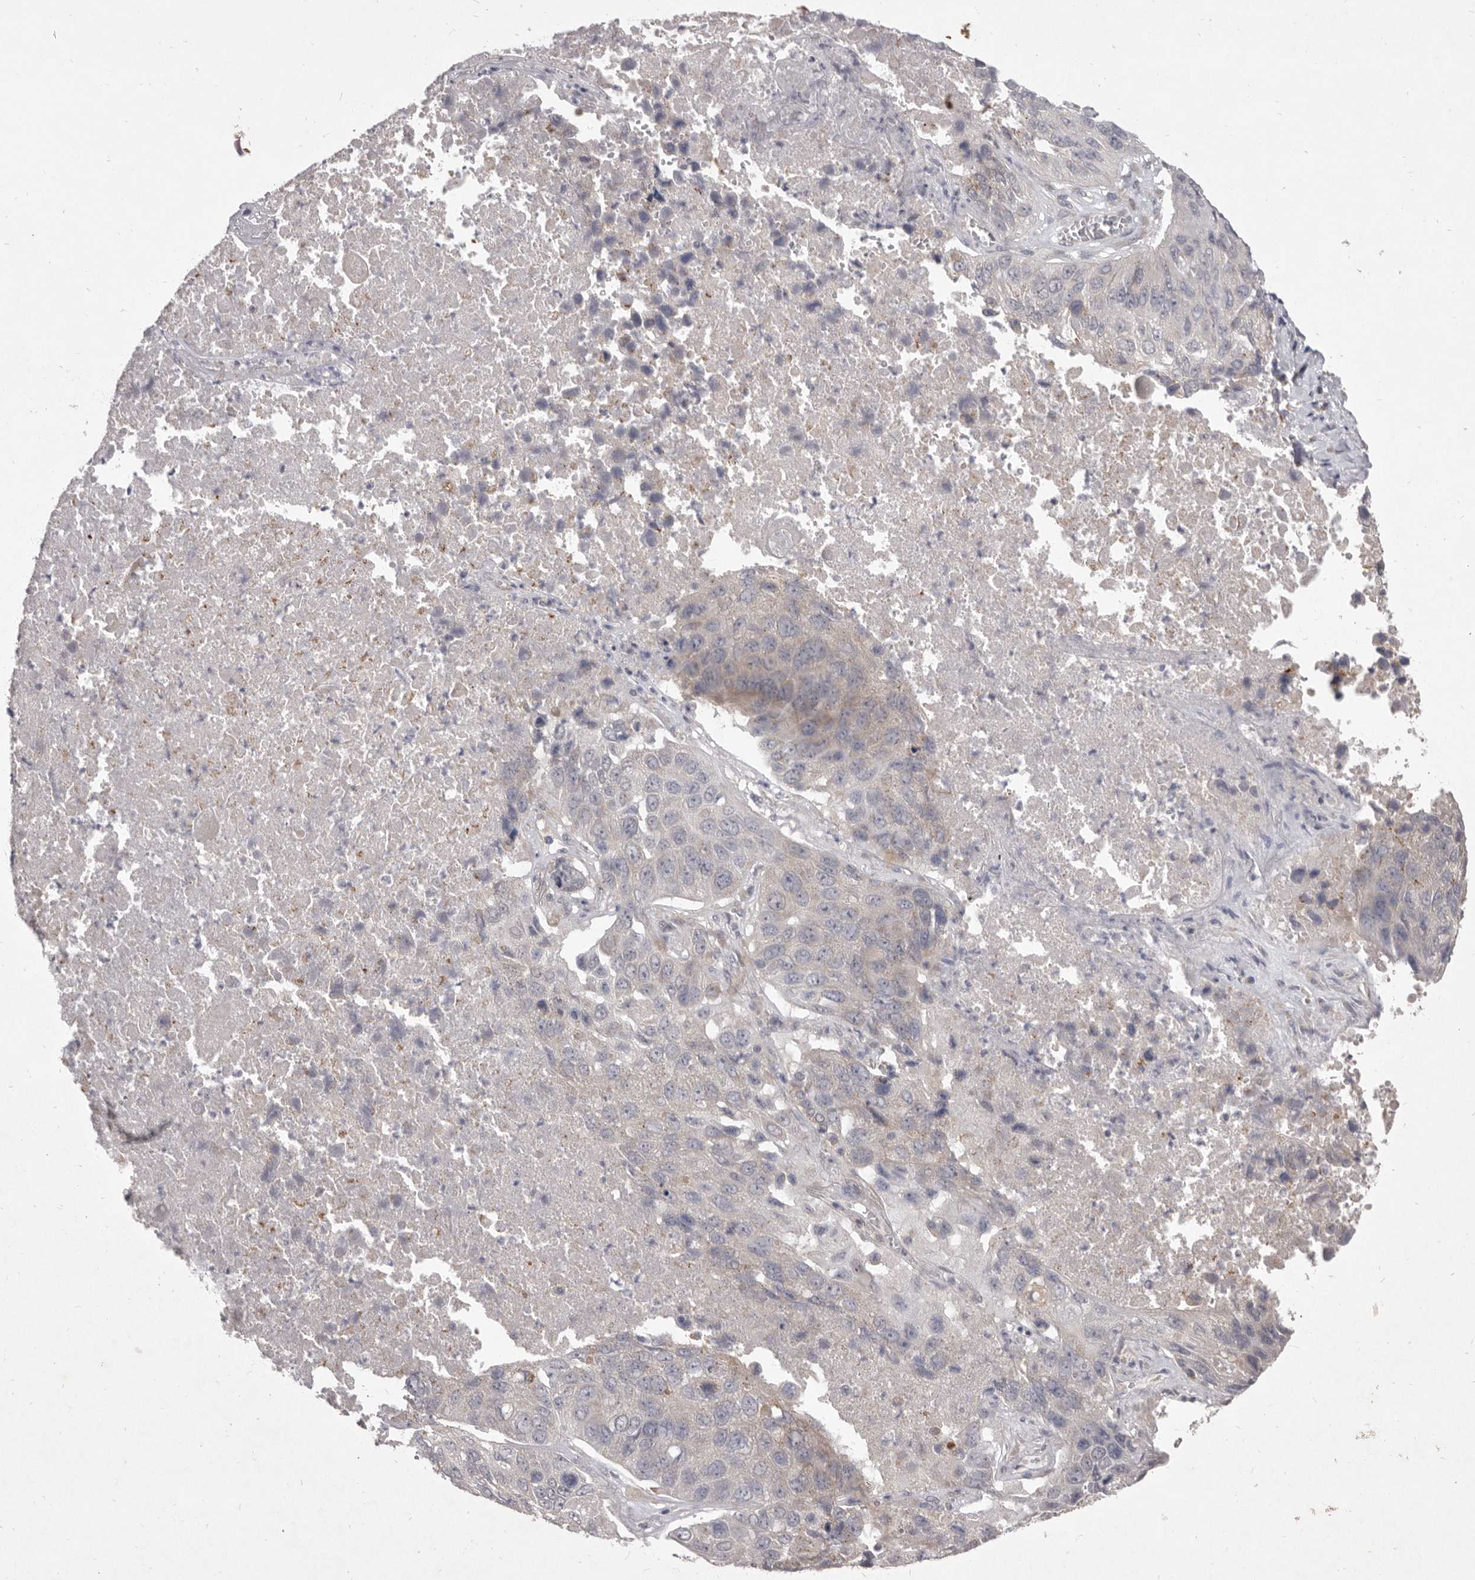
{"staining": {"intensity": "negative", "quantity": "none", "location": "none"}, "tissue": "lung cancer", "cell_type": "Tumor cells", "image_type": "cancer", "snomed": [{"axis": "morphology", "description": "Squamous cell carcinoma, NOS"}, {"axis": "topography", "description": "Lung"}], "caption": "Immunohistochemistry (IHC) histopathology image of neoplastic tissue: lung cancer stained with DAB (3,3'-diaminobenzidine) reveals no significant protein expression in tumor cells. (DAB IHC visualized using brightfield microscopy, high magnification).", "gene": "P2RX6", "patient": {"sex": "male", "age": 61}}